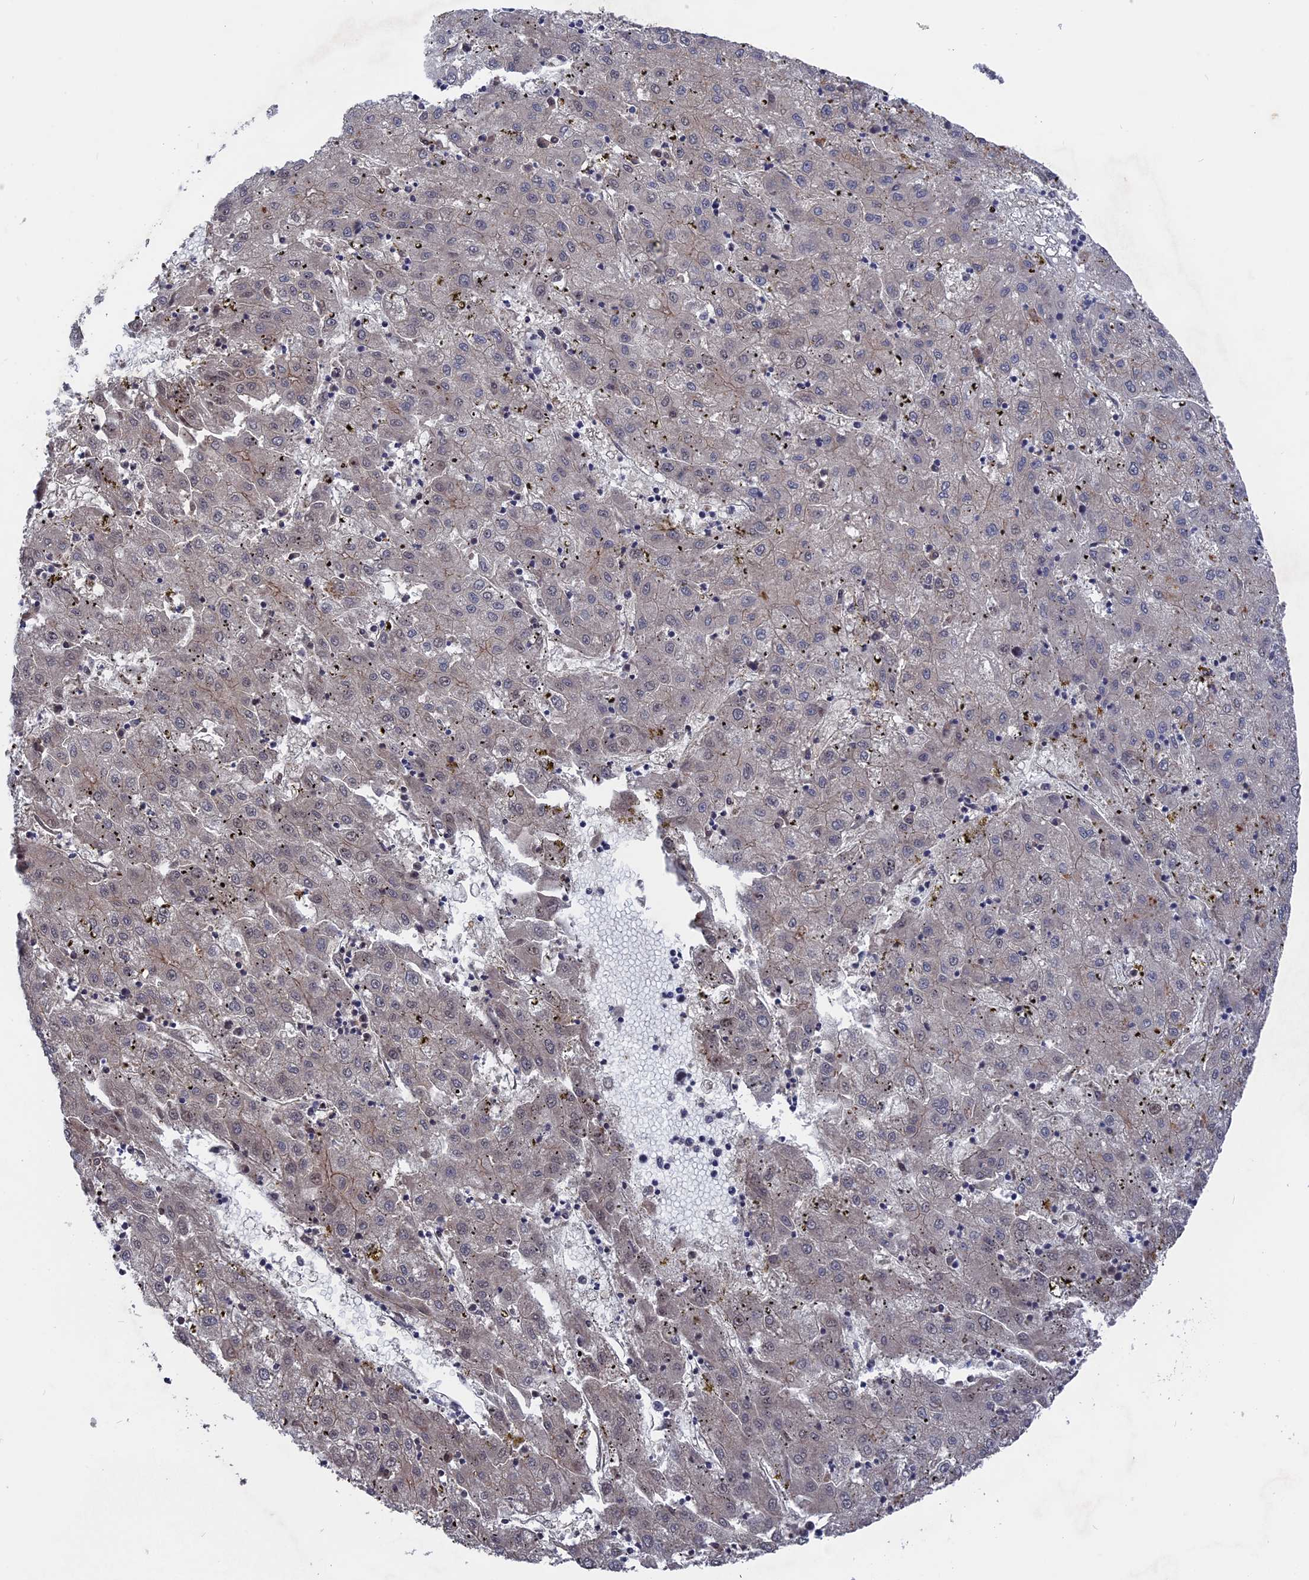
{"staining": {"intensity": "negative", "quantity": "none", "location": "none"}, "tissue": "liver cancer", "cell_type": "Tumor cells", "image_type": "cancer", "snomed": [{"axis": "morphology", "description": "Carcinoma, Hepatocellular, NOS"}, {"axis": "topography", "description": "Liver"}], "caption": "Immunohistochemistry (IHC) histopathology image of liver cancer (hepatocellular carcinoma) stained for a protein (brown), which shows no staining in tumor cells.", "gene": "NOSIP", "patient": {"sex": "male", "age": 72}}